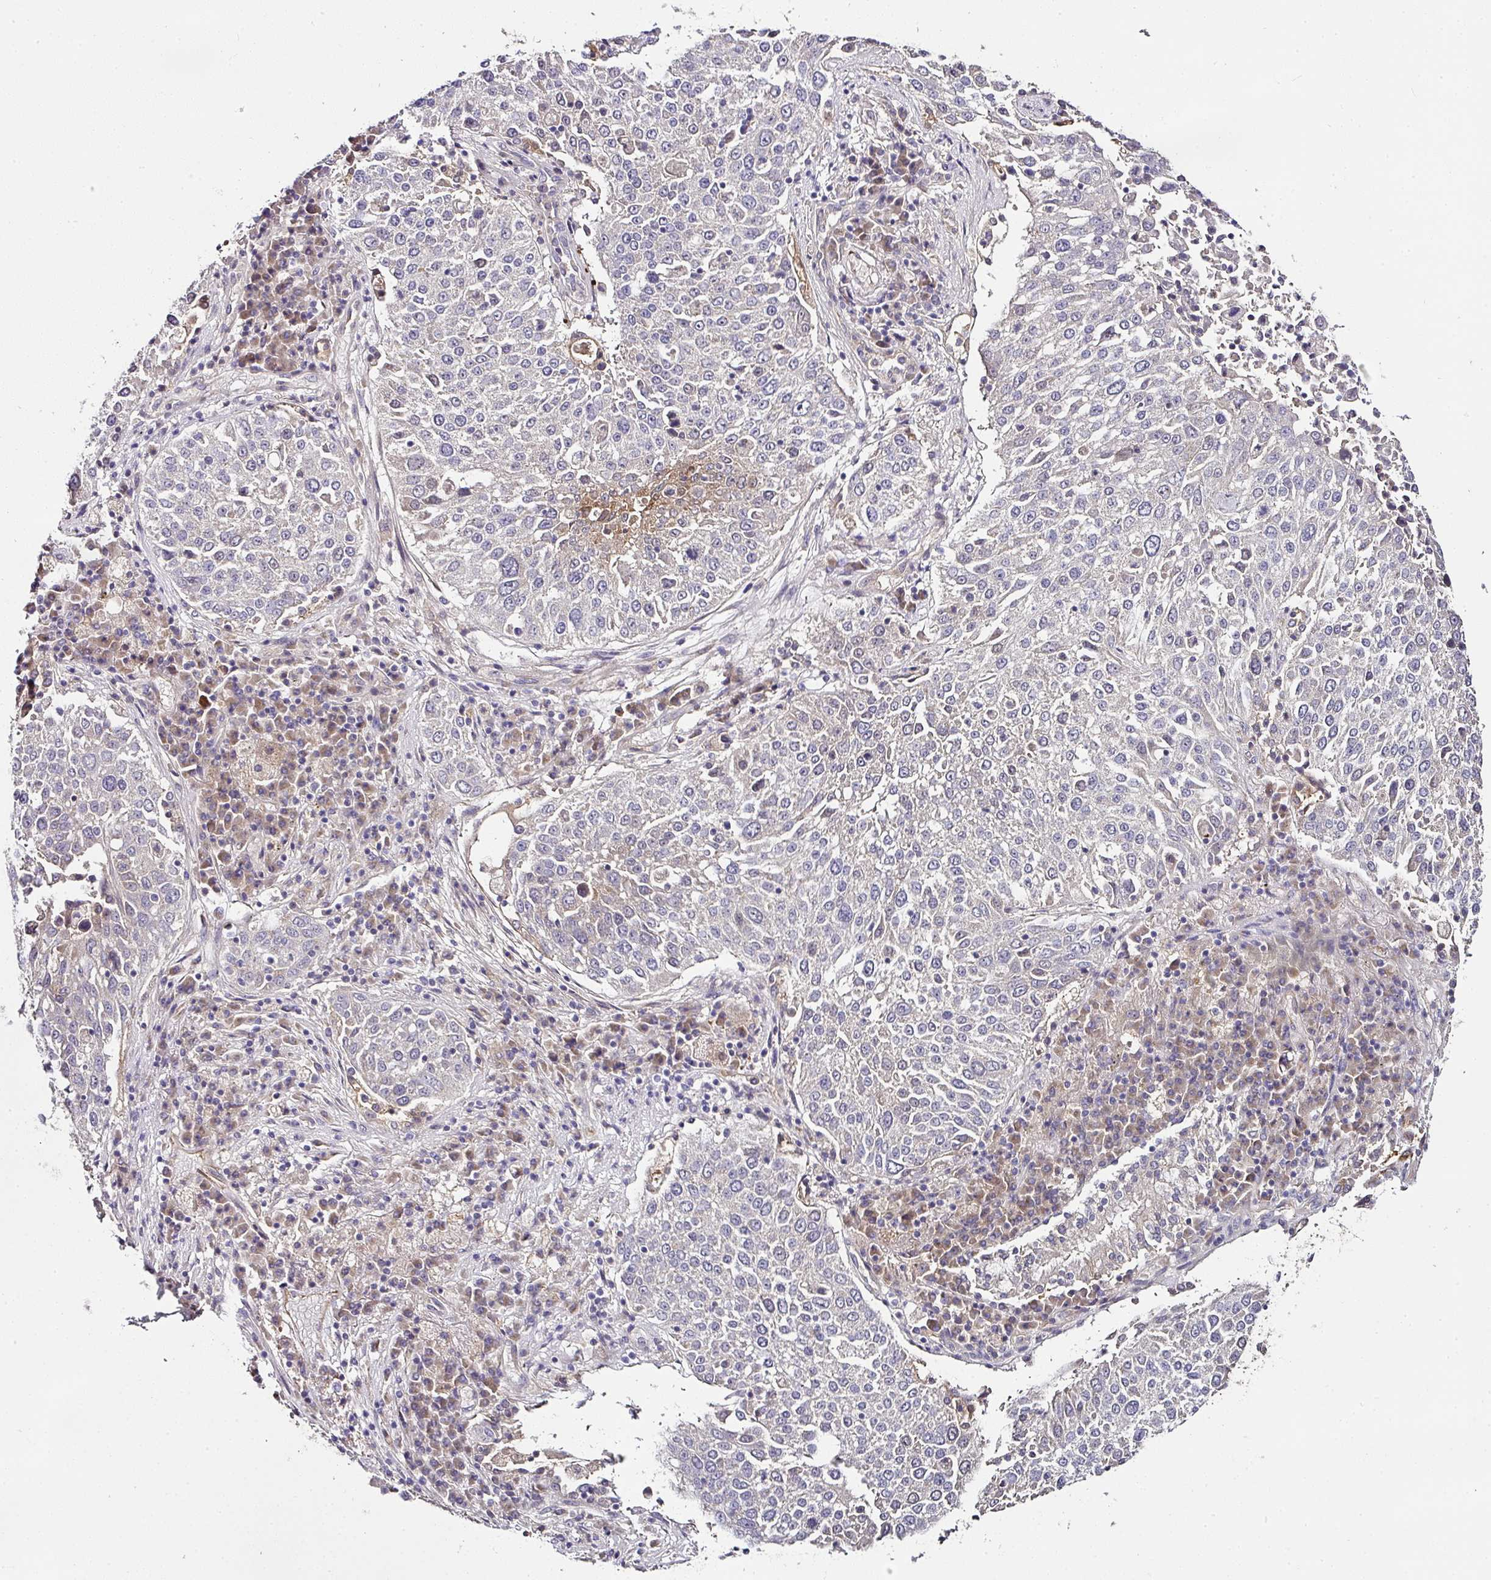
{"staining": {"intensity": "negative", "quantity": "none", "location": "none"}, "tissue": "lung cancer", "cell_type": "Tumor cells", "image_type": "cancer", "snomed": [{"axis": "morphology", "description": "Squamous cell carcinoma, NOS"}, {"axis": "topography", "description": "Lung"}], "caption": "Immunohistochemistry micrograph of neoplastic tissue: human lung cancer (squamous cell carcinoma) stained with DAB (3,3'-diaminobenzidine) exhibits no significant protein staining in tumor cells. The staining was performed using DAB to visualize the protein expression in brown, while the nuclei were stained in blue with hematoxylin (Magnification: 20x).", "gene": "SKIC2", "patient": {"sex": "male", "age": 65}}